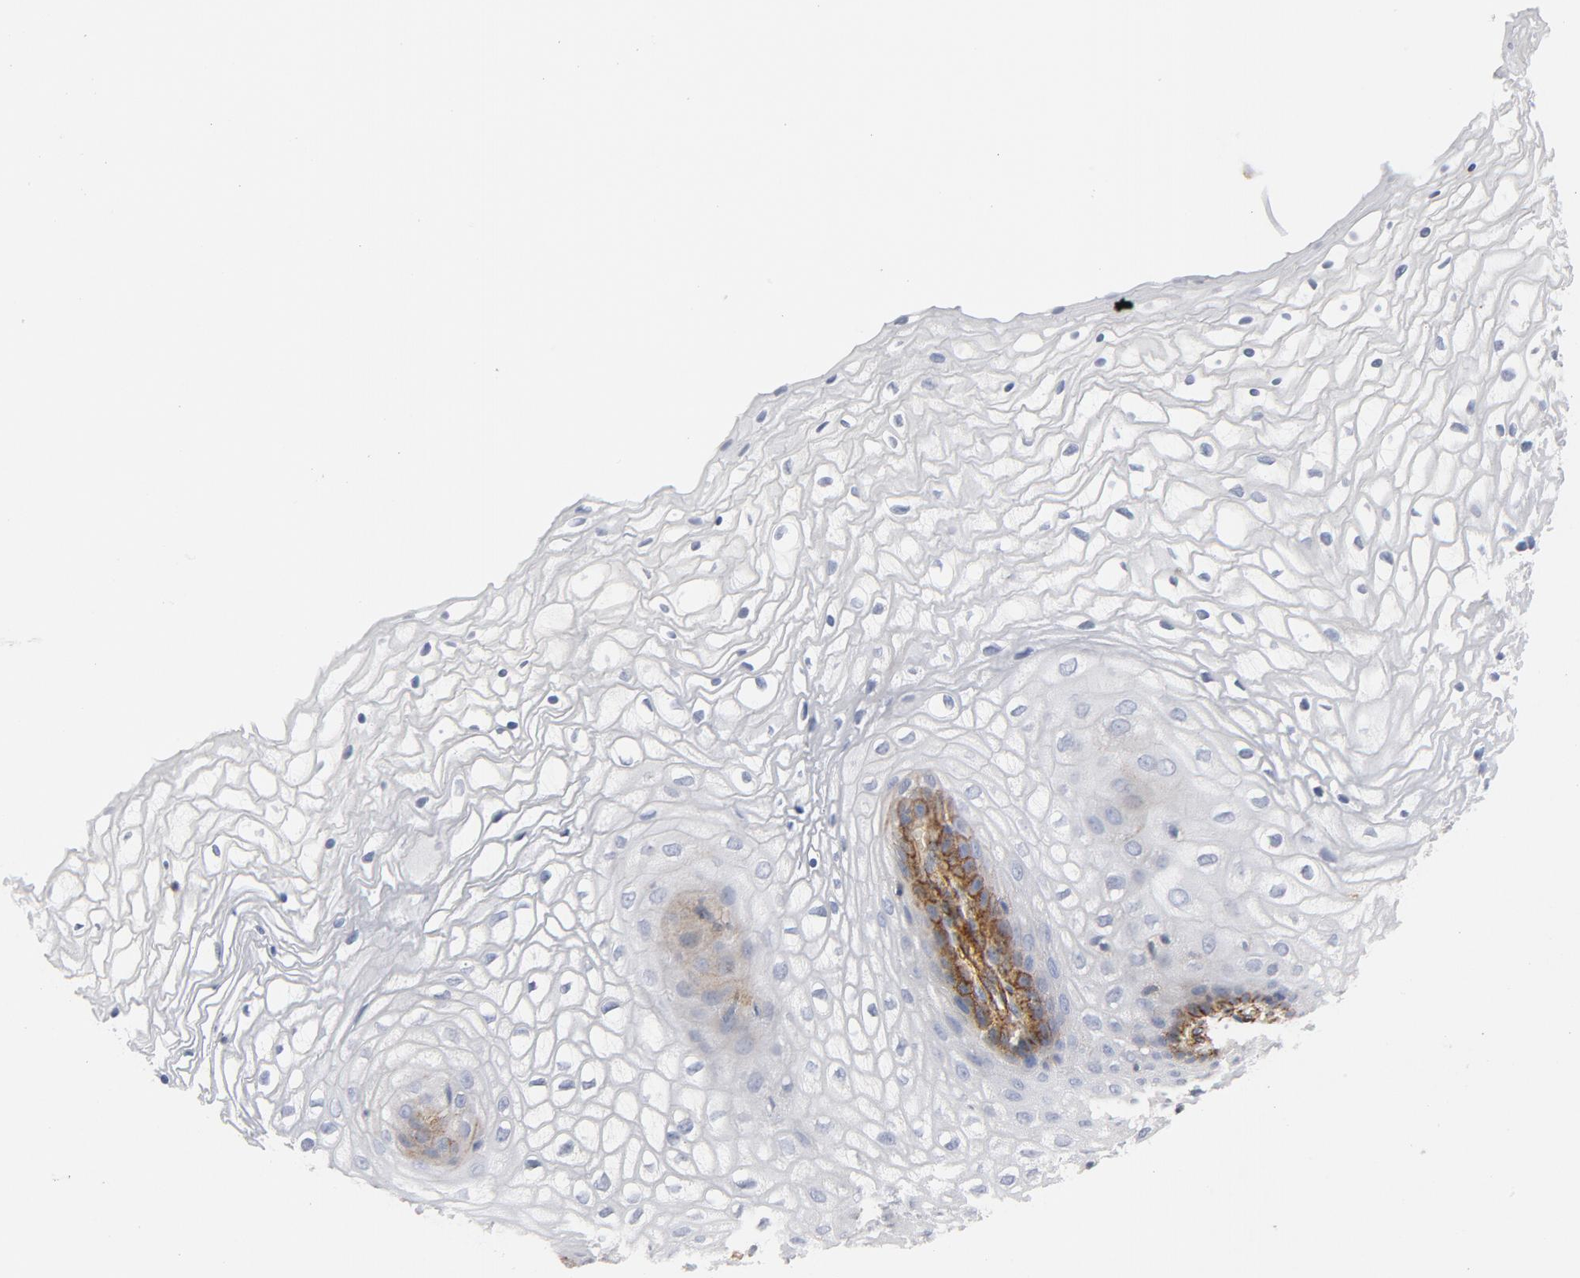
{"staining": {"intensity": "moderate", "quantity": "<25%", "location": "cytoplasmic/membranous"}, "tissue": "vagina", "cell_type": "Squamous epithelial cells", "image_type": "normal", "snomed": [{"axis": "morphology", "description": "Normal tissue, NOS"}, {"axis": "topography", "description": "Vagina"}], "caption": "Immunohistochemical staining of unremarkable vagina reveals low levels of moderate cytoplasmic/membranous staining in about <25% of squamous epithelial cells. (Brightfield microscopy of DAB IHC at high magnification).", "gene": "GNG2", "patient": {"sex": "female", "age": 34}}